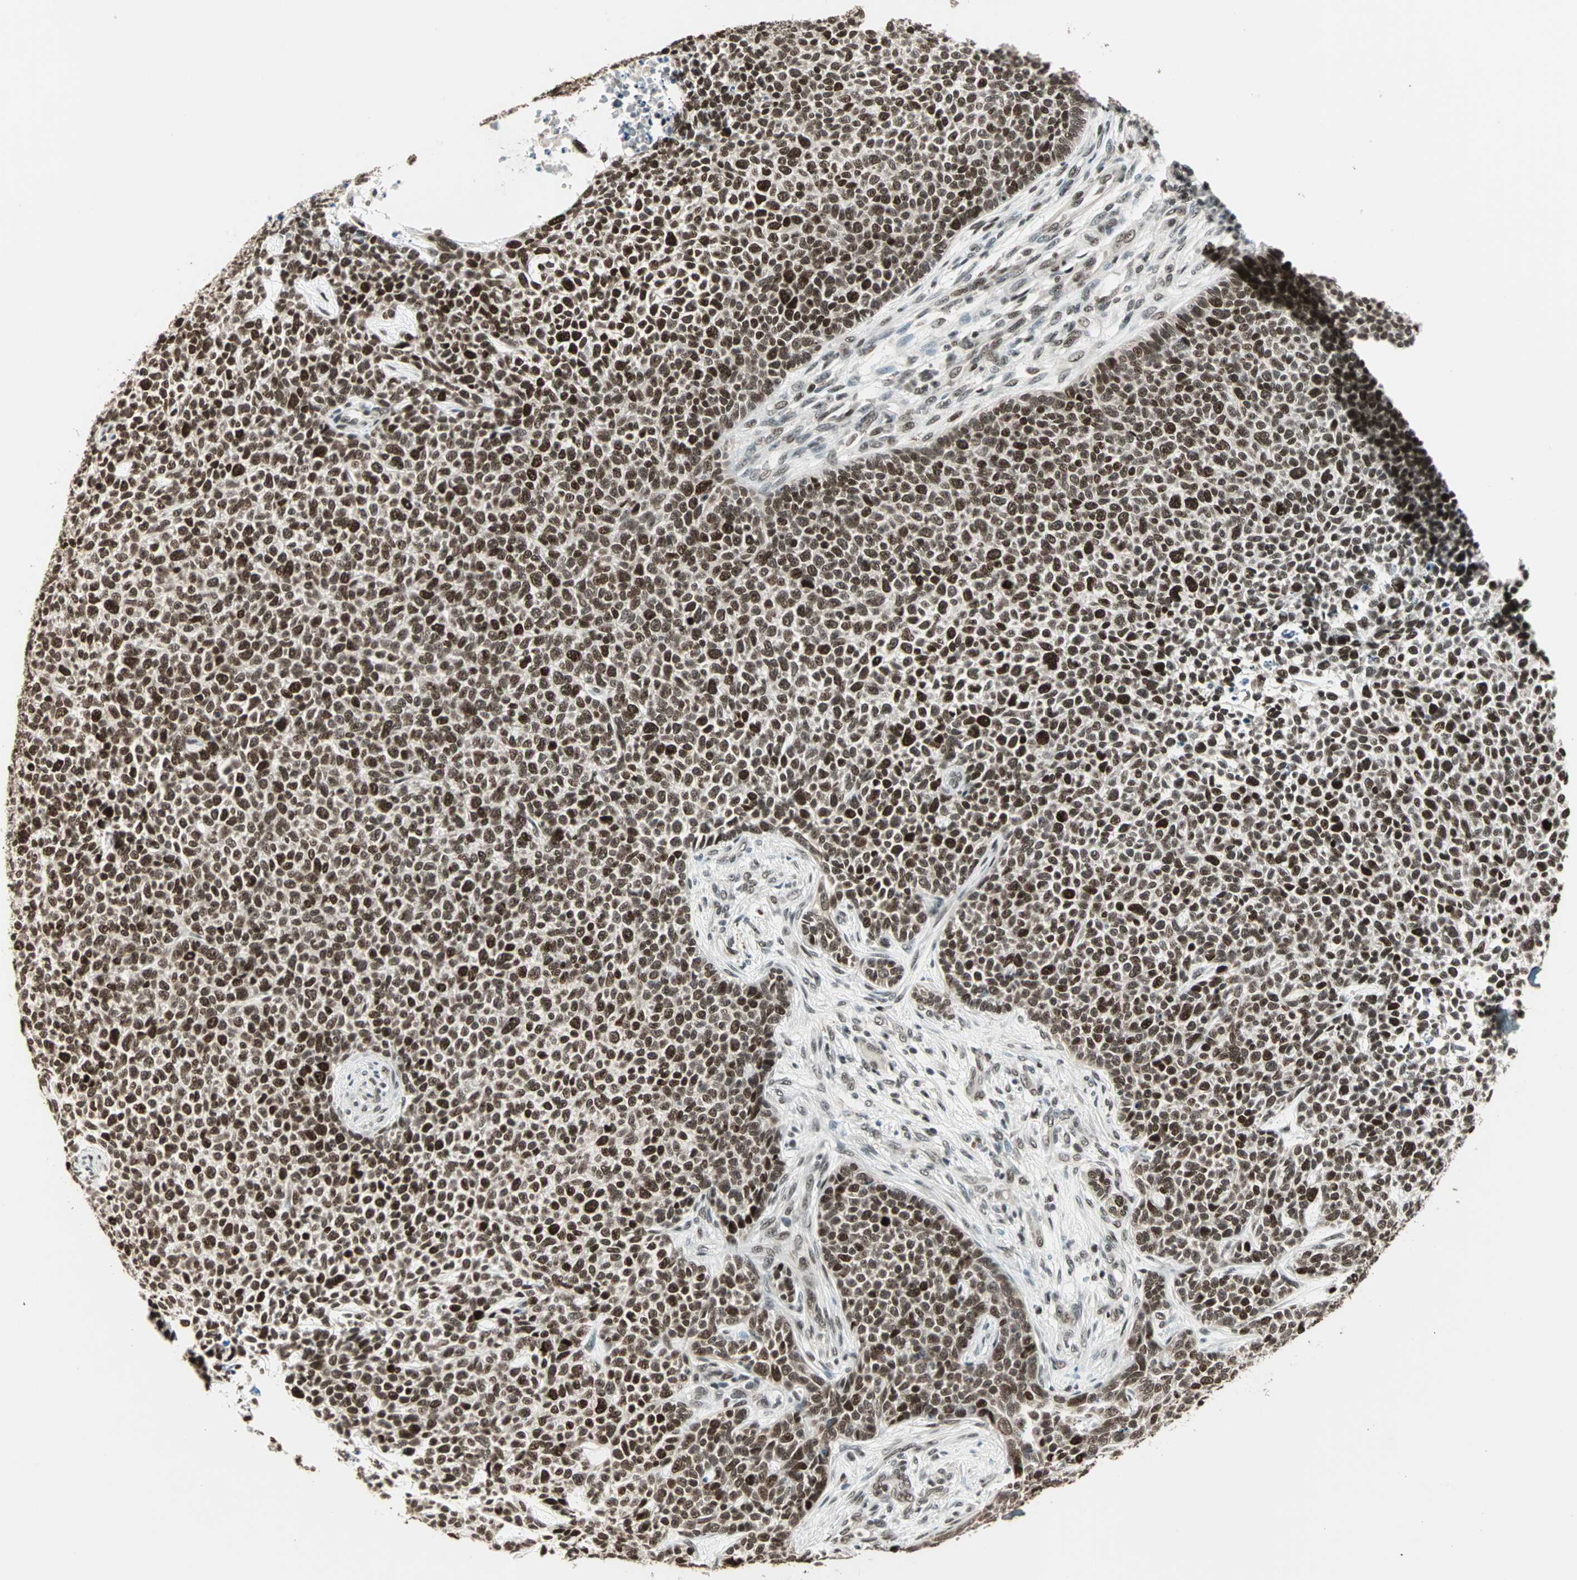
{"staining": {"intensity": "strong", "quantity": ">75%", "location": "nuclear"}, "tissue": "skin cancer", "cell_type": "Tumor cells", "image_type": "cancer", "snomed": [{"axis": "morphology", "description": "Basal cell carcinoma"}, {"axis": "topography", "description": "Skin"}], "caption": "Approximately >75% of tumor cells in basal cell carcinoma (skin) show strong nuclear protein staining as visualized by brown immunohistochemical staining.", "gene": "MDC1", "patient": {"sex": "female", "age": 84}}